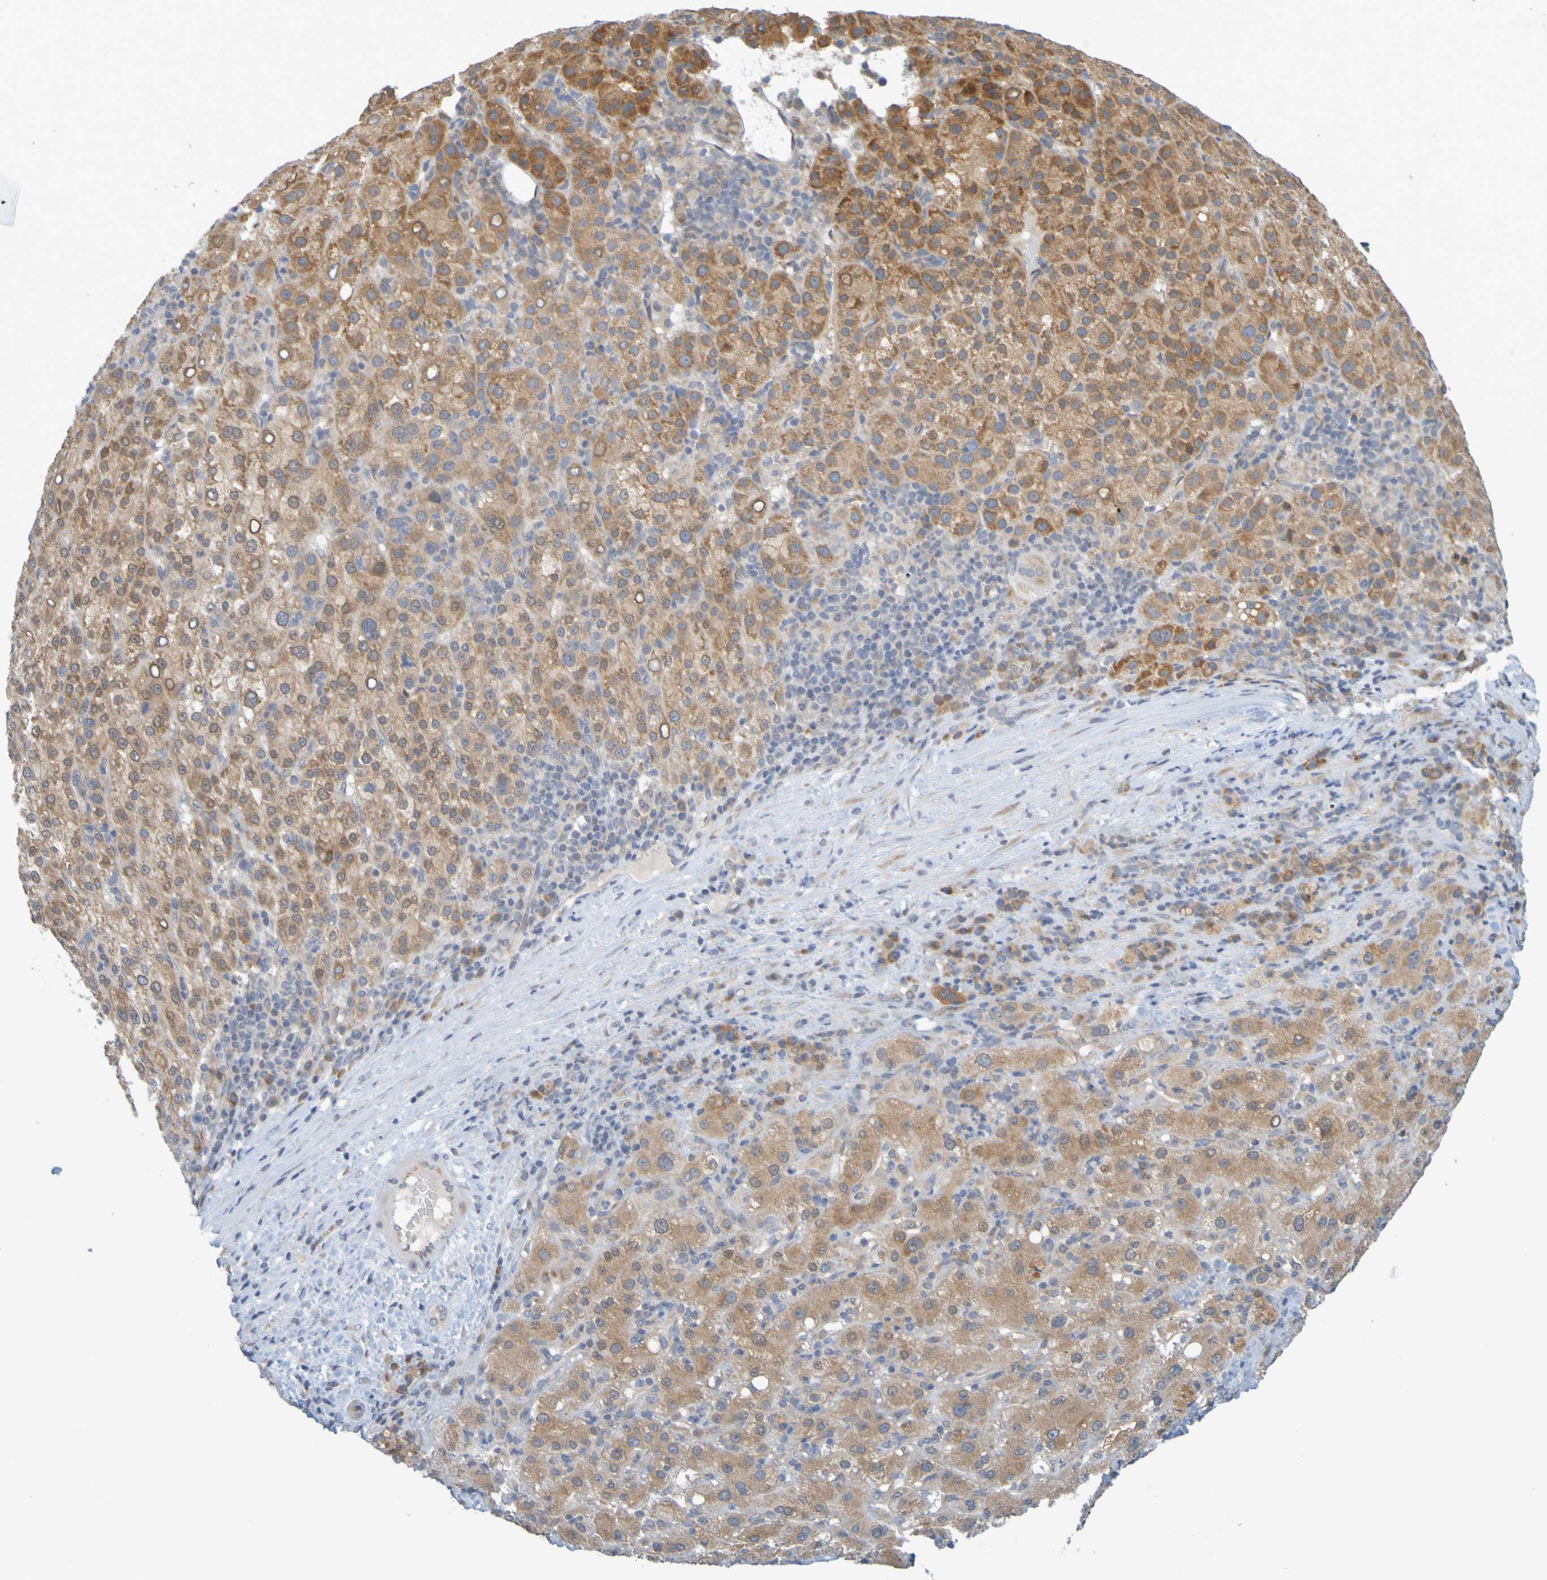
{"staining": {"intensity": "moderate", "quantity": ">75%", "location": "cytoplasmic/membranous"}, "tissue": "liver cancer", "cell_type": "Tumor cells", "image_type": "cancer", "snomed": [{"axis": "morphology", "description": "Carcinoma, Hepatocellular, NOS"}, {"axis": "topography", "description": "Liver"}], "caption": "The micrograph exhibits immunohistochemical staining of liver cancer (hepatocellular carcinoma). There is moderate cytoplasmic/membranous staining is identified in about >75% of tumor cells.", "gene": "MOGS", "patient": {"sex": "female", "age": 58}}